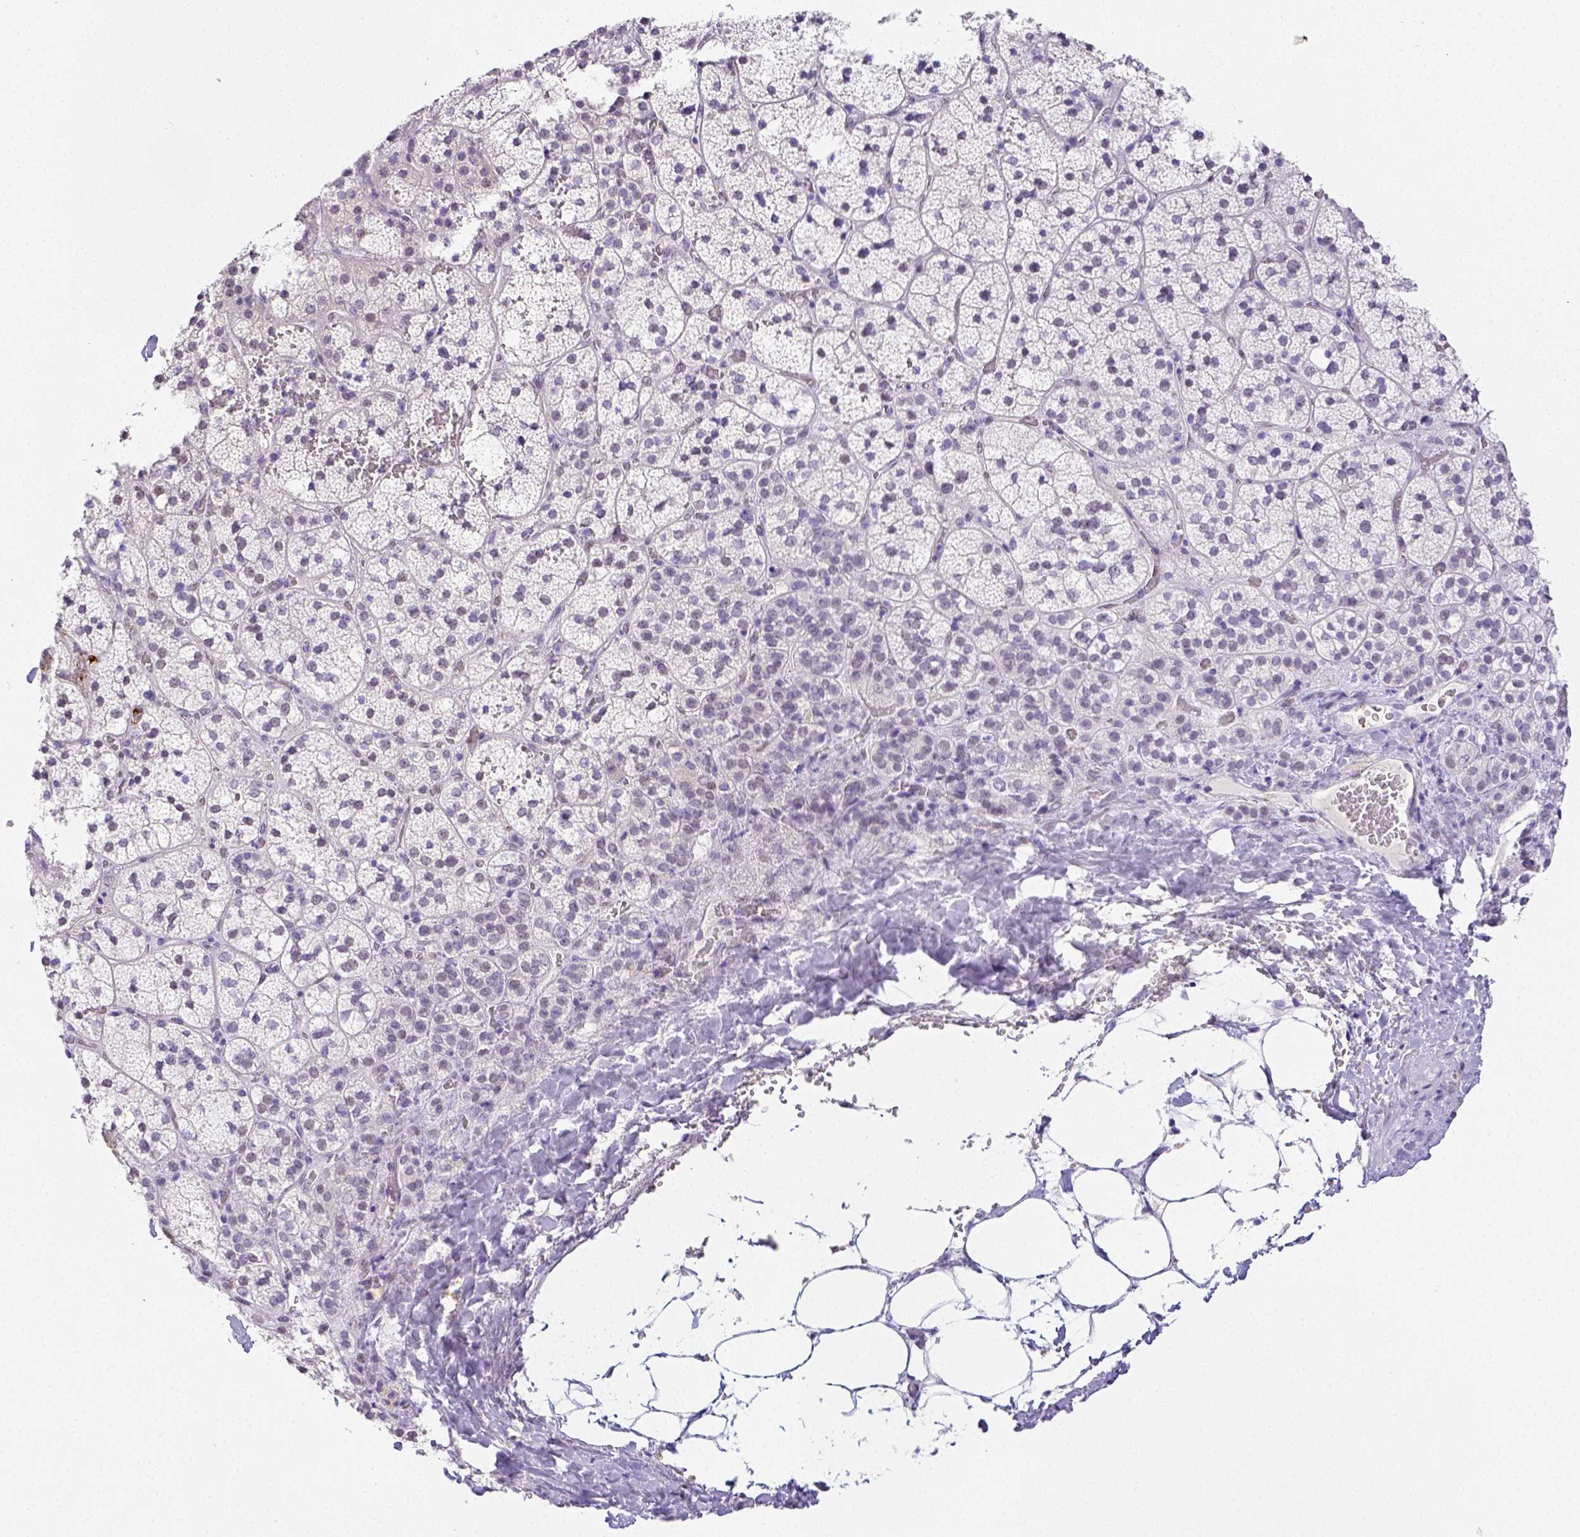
{"staining": {"intensity": "strong", "quantity": "25%-75%", "location": "cytoplasmic/membranous"}, "tissue": "adrenal gland", "cell_type": "Glandular cells", "image_type": "normal", "snomed": [{"axis": "morphology", "description": "Normal tissue, NOS"}, {"axis": "topography", "description": "Adrenal gland"}], "caption": "Adrenal gland stained with DAB immunohistochemistry (IHC) reveals high levels of strong cytoplasmic/membranous staining in about 25%-75% of glandular cells.", "gene": "ARHGAP36", "patient": {"sex": "male", "age": 53}}